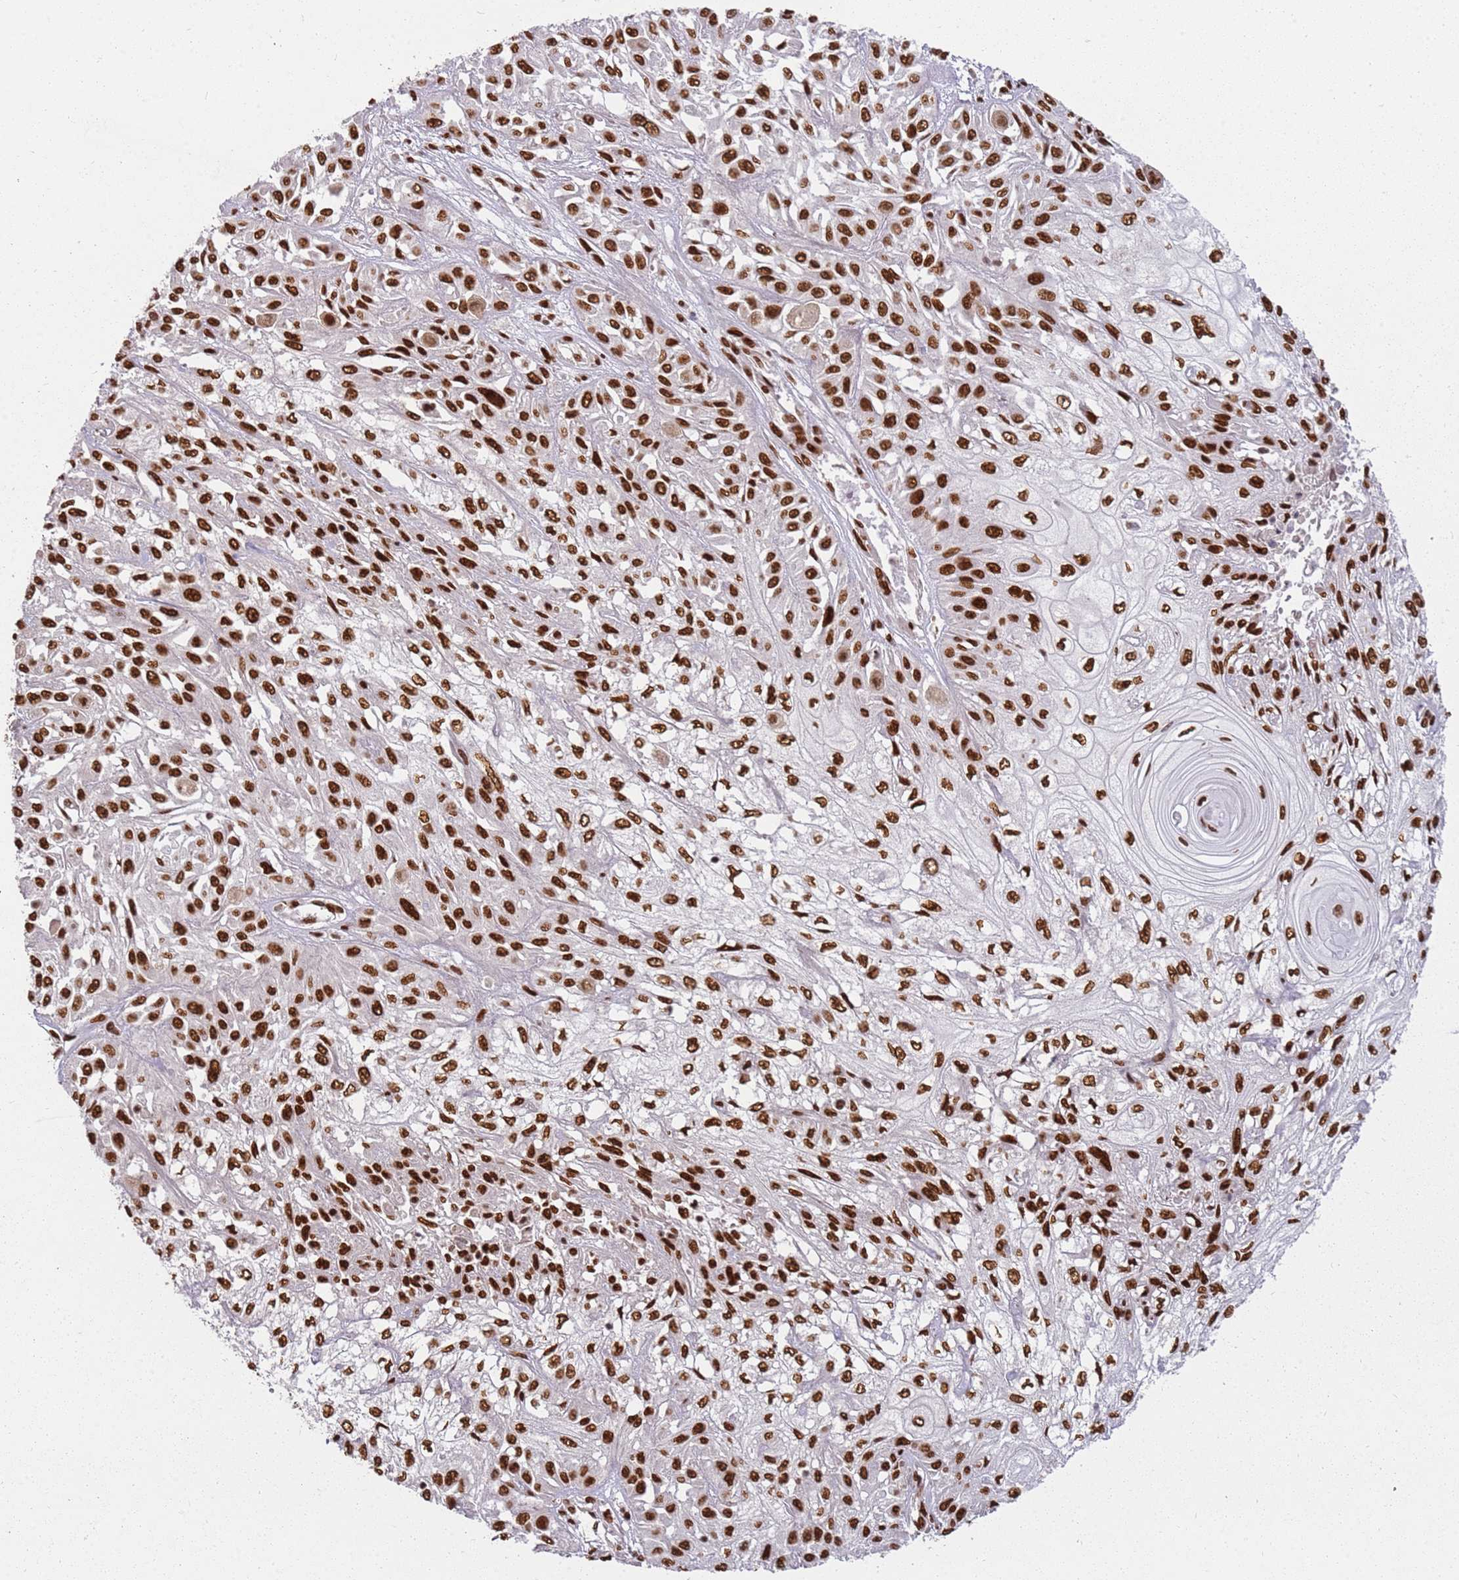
{"staining": {"intensity": "strong", "quantity": ">75%", "location": "nuclear"}, "tissue": "skin cancer", "cell_type": "Tumor cells", "image_type": "cancer", "snomed": [{"axis": "morphology", "description": "Squamous cell carcinoma, NOS"}, {"axis": "morphology", "description": "Squamous cell carcinoma, metastatic, NOS"}, {"axis": "topography", "description": "Skin"}, {"axis": "topography", "description": "Lymph node"}], "caption": "This image demonstrates skin metastatic squamous cell carcinoma stained with IHC to label a protein in brown. The nuclear of tumor cells show strong positivity for the protein. Nuclei are counter-stained blue.", "gene": "TENT4A", "patient": {"sex": "male", "age": 75}}